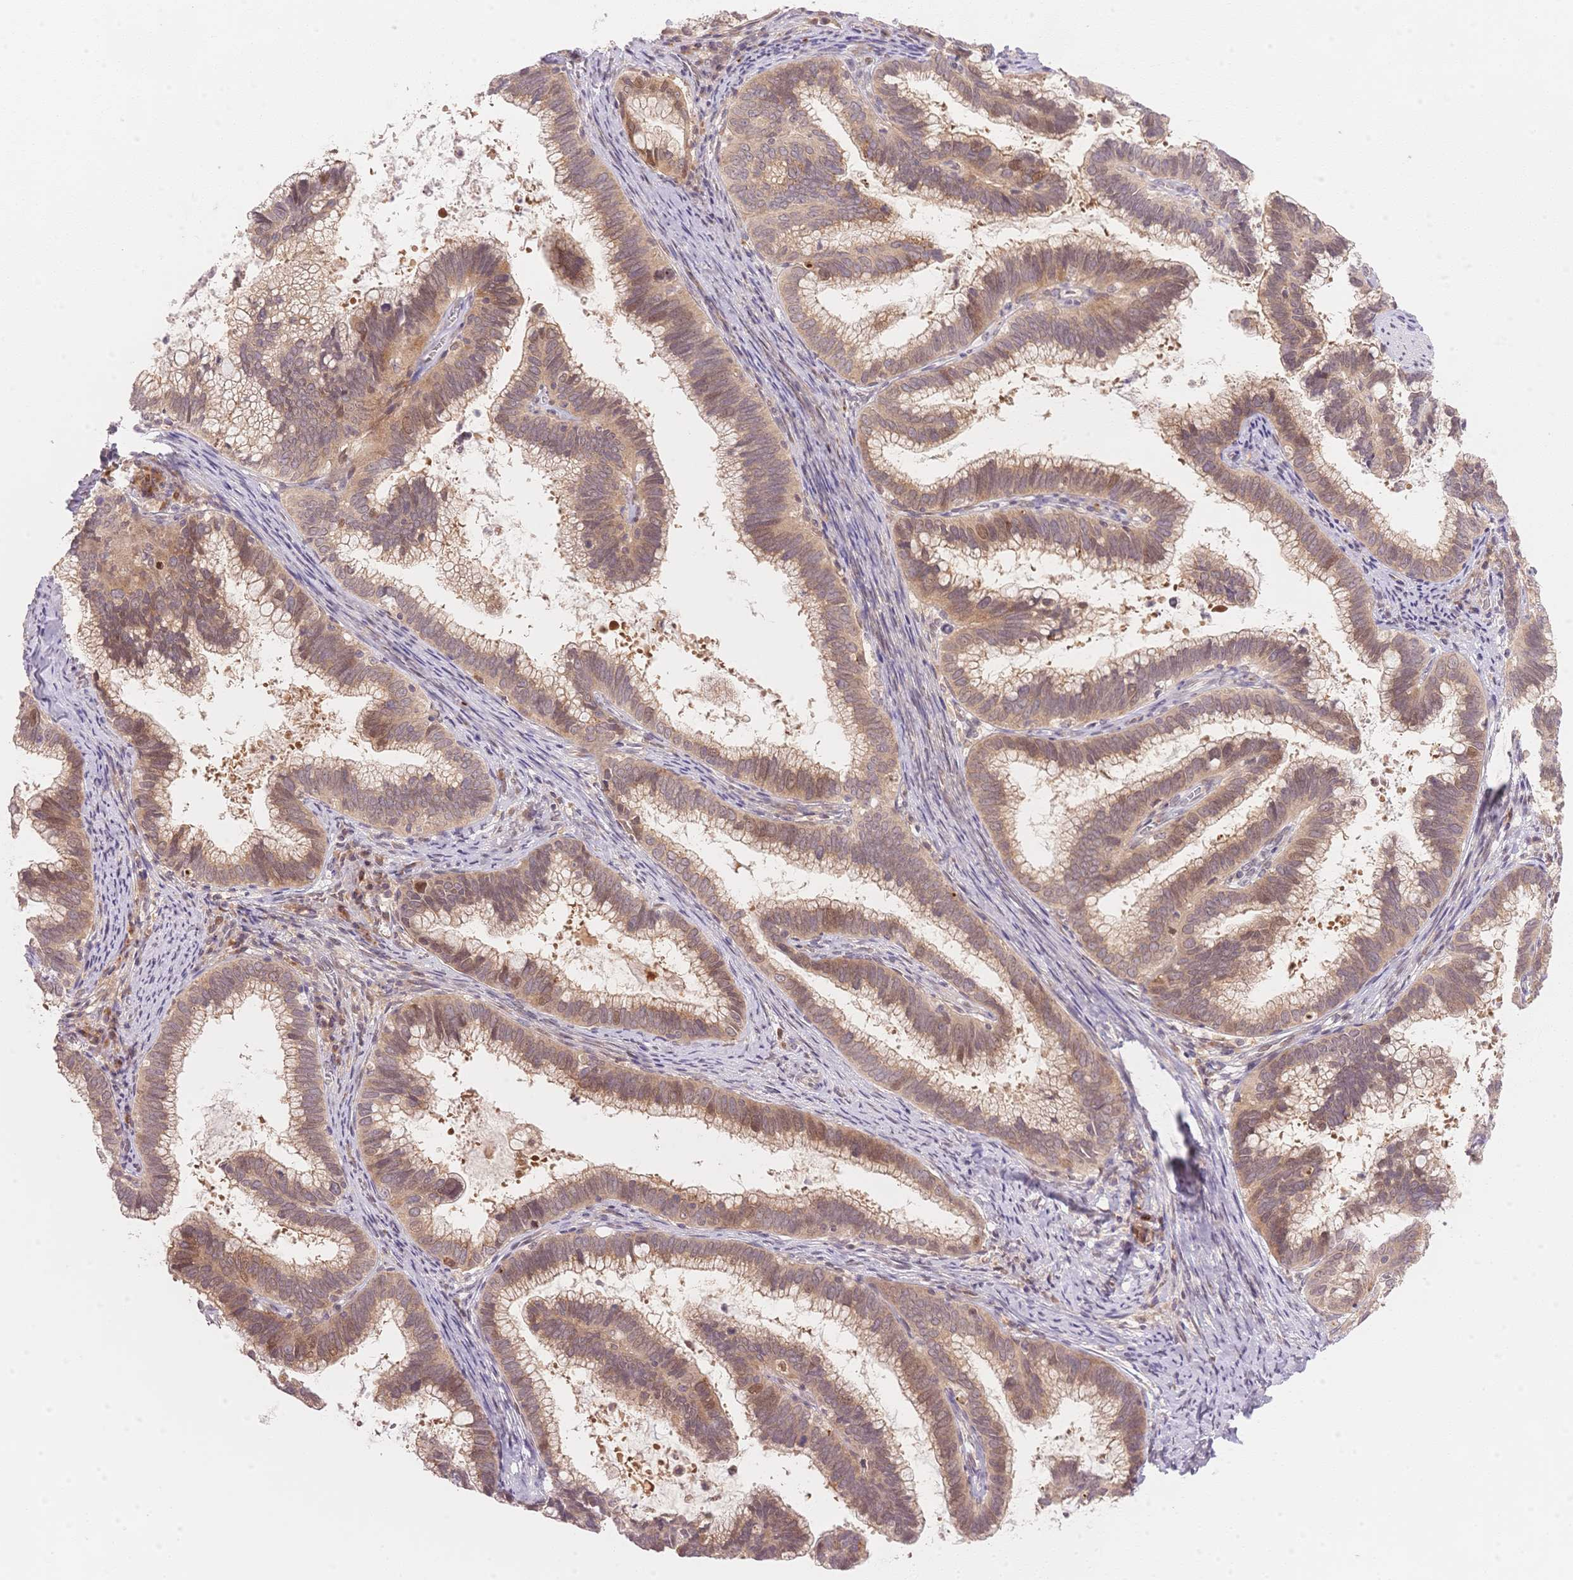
{"staining": {"intensity": "weak", "quantity": ">75%", "location": "cytoplasmic/membranous"}, "tissue": "cervical cancer", "cell_type": "Tumor cells", "image_type": "cancer", "snomed": [{"axis": "morphology", "description": "Adenocarcinoma, NOS"}, {"axis": "topography", "description": "Cervix"}], "caption": "Immunohistochemistry staining of cervical cancer (adenocarcinoma), which demonstrates low levels of weak cytoplasmic/membranous staining in about >75% of tumor cells indicating weak cytoplasmic/membranous protein positivity. The staining was performed using DAB (3,3'-diaminobenzidine) (brown) for protein detection and nuclei were counterstained in hematoxylin (blue).", "gene": "STK39", "patient": {"sex": "female", "age": 61}}